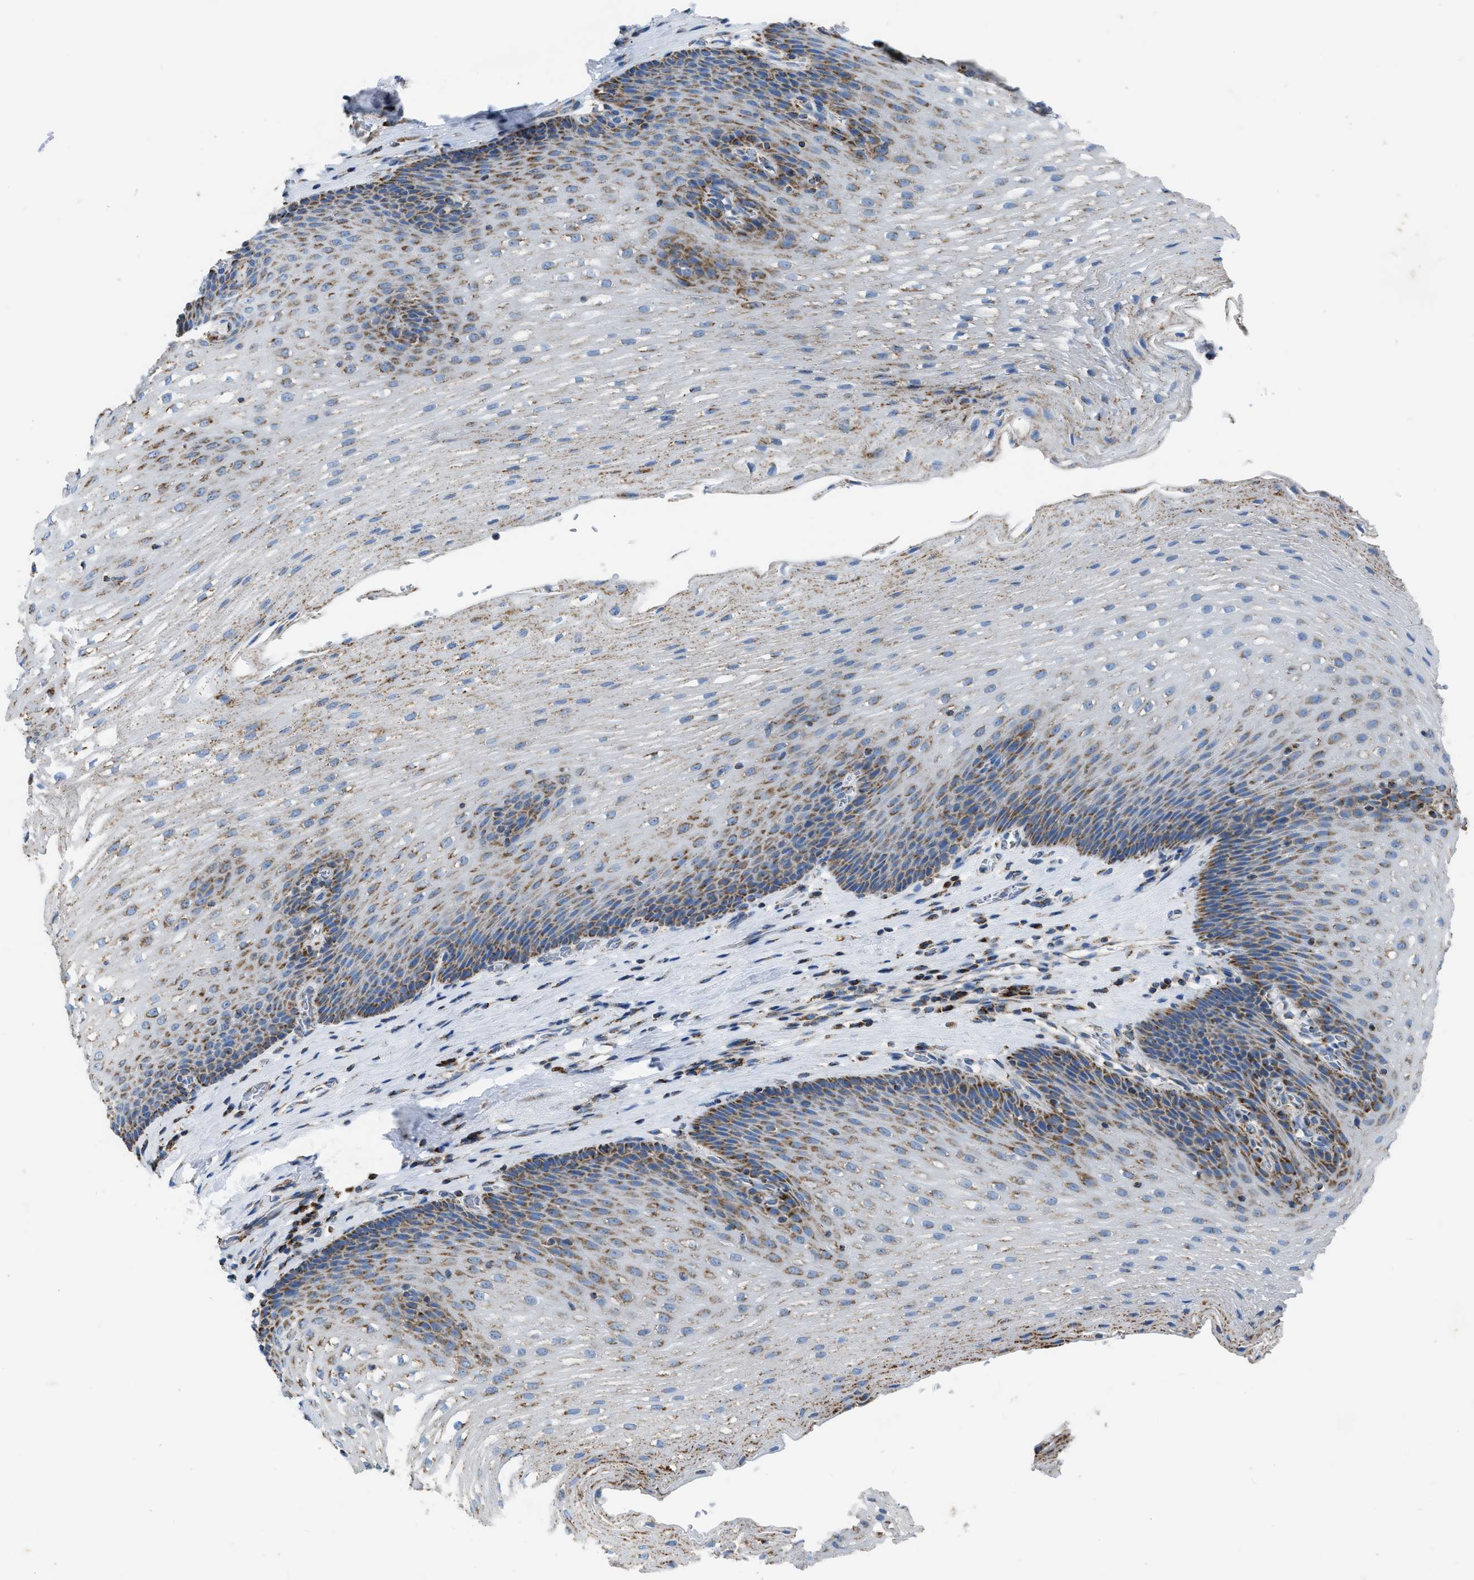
{"staining": {"intensity": "moderate", "quantity": ">75%", "location": "cytoplasmic/membranous"}, "tissue": "esophagus", "cell_type": "Squamous epithelial cells", "image_type": "normal", "snomed": [{"axis": "morphology", "description": "Normal tissue, NOS"}, {"axis": "topography", "description": "Esophagus"}], "caption": "High-magnification brightfield microscopy of normal esophagus stained with DAB (brown) and counterstained with hematoxylin (blue). squamous epithelial cells exhibit moderate cytoplasmic/membranous expression is identified in approximately>75% of cells. (DAB IHC with brightfield microscopy, high magnification).", "gene": "ETFB", "patient": {"sex": "male", "age": 48}}